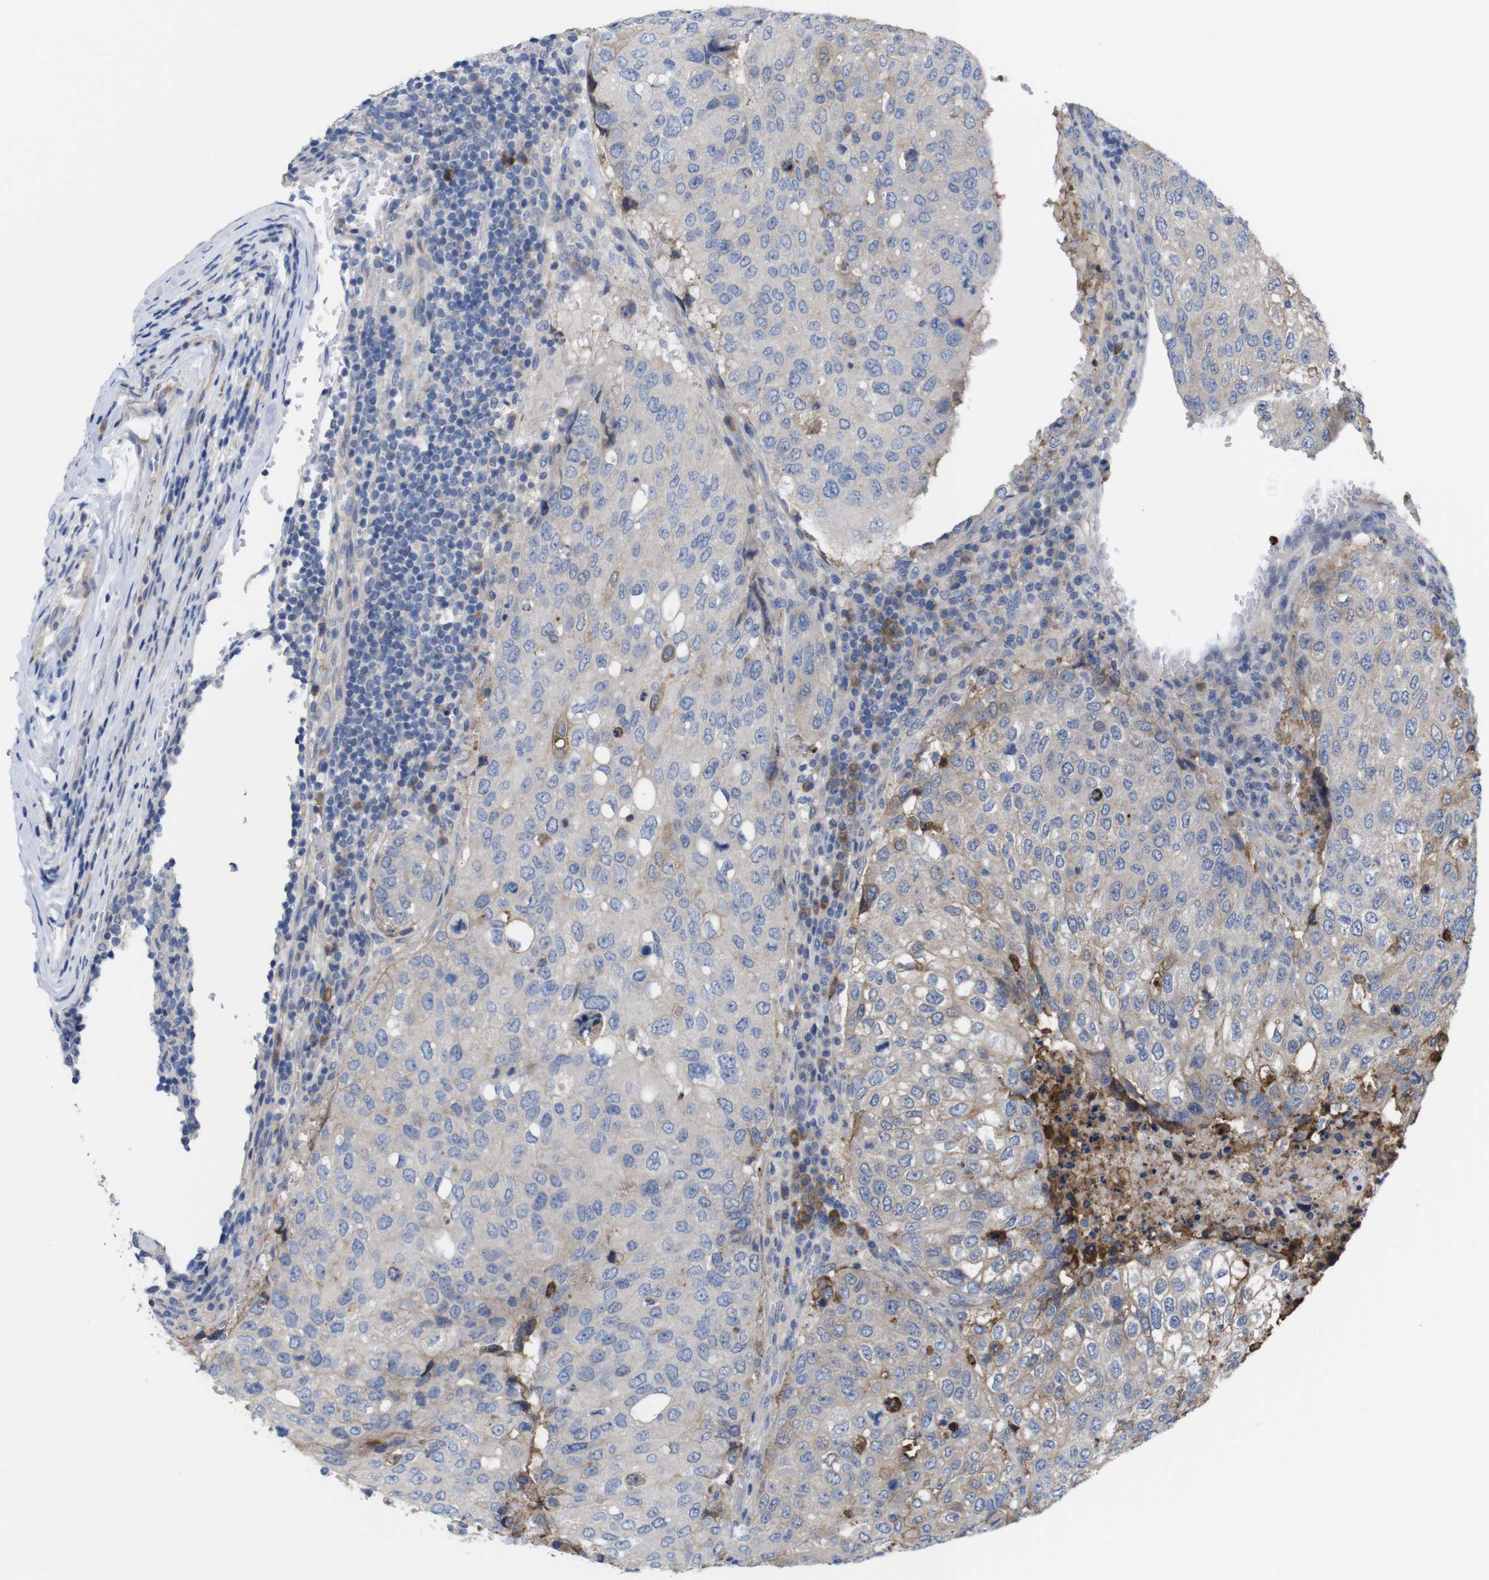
{"staining": {"intensity": "weak", "quantity": "25%-75%", "location": "cytoplasmic/membranous"}, "tissue": "urothelial cancer", "cell_type": "Tumor cells", "image_type": "cancer", "snomed": [{"axis": "morphology", "description": "Urothelial carcinoma, High grade"}, {"axis": "topography", "description": "Lymph node"}, {"axis": "topography", "description": "Urinary bladder"}], "caption": "This is a micrograph of immunohistochemistry staining of urothelial carcinoma (high-grade), which shows weak staining in the cytoplasmic/membranous of tumor cells.", "gene": "USH1C", "patient": {"sex": "male", "age": 51}}